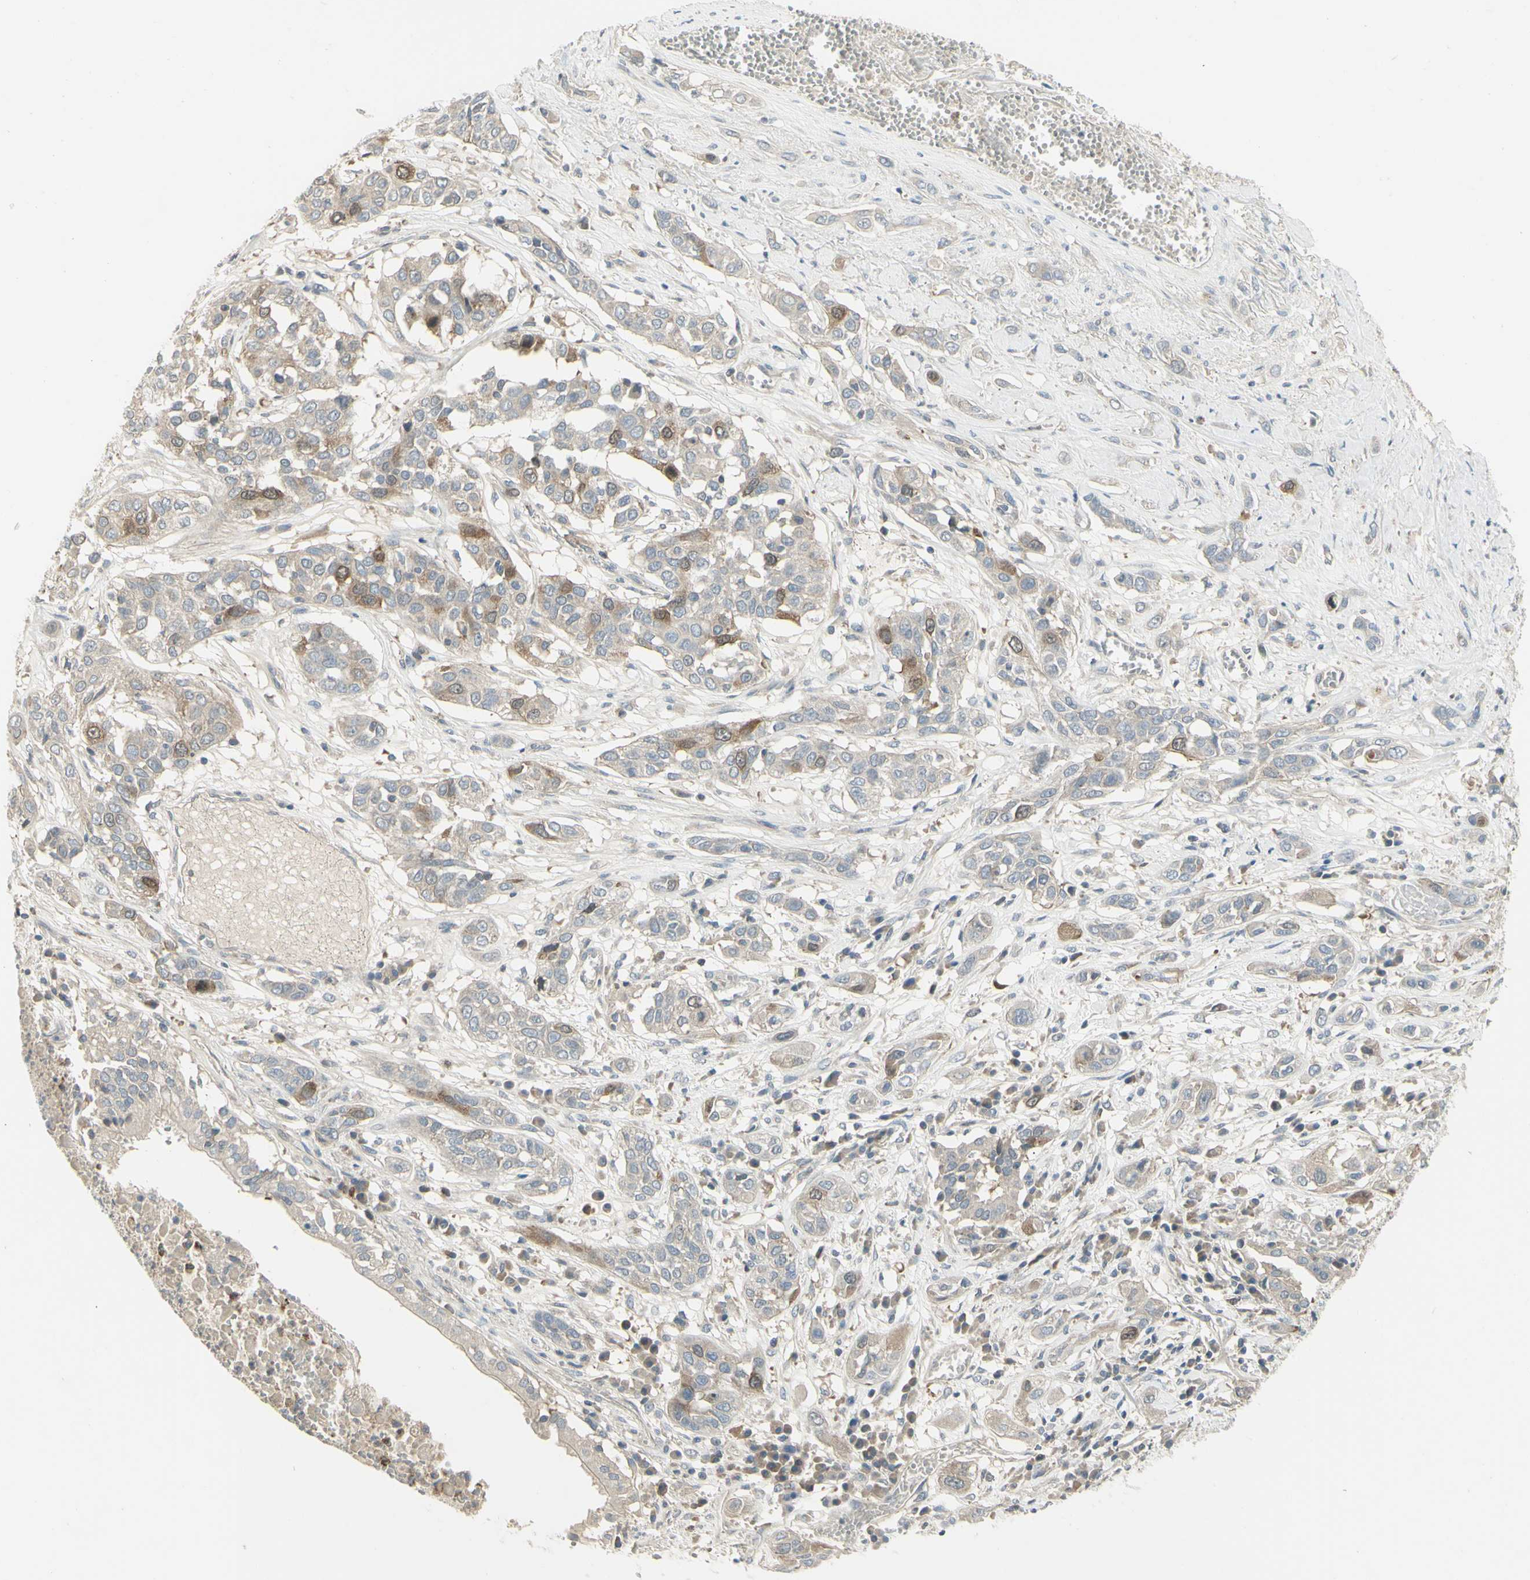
{"staining": {"intensity": "moderate", "quantity": "25%-75%", "location": "cytoplasmic/membranous"}, "tissue": "lung cancer", "cell_type": "Tumor cells", "image_type": "cancer", "snomed": [{"axis": "morphology", "description": "Squamous cell carcinoma, NOS"}, {"axis": "topography", "description": "Lung"}], "caption": "Protein expression analysis of lung cancer shows moderate cytoplasmic/membranous expression in approximately 25%-75% of tumor cells.", "gene": "CCNB2", "patient": {"sex": "male", "age": 71}}